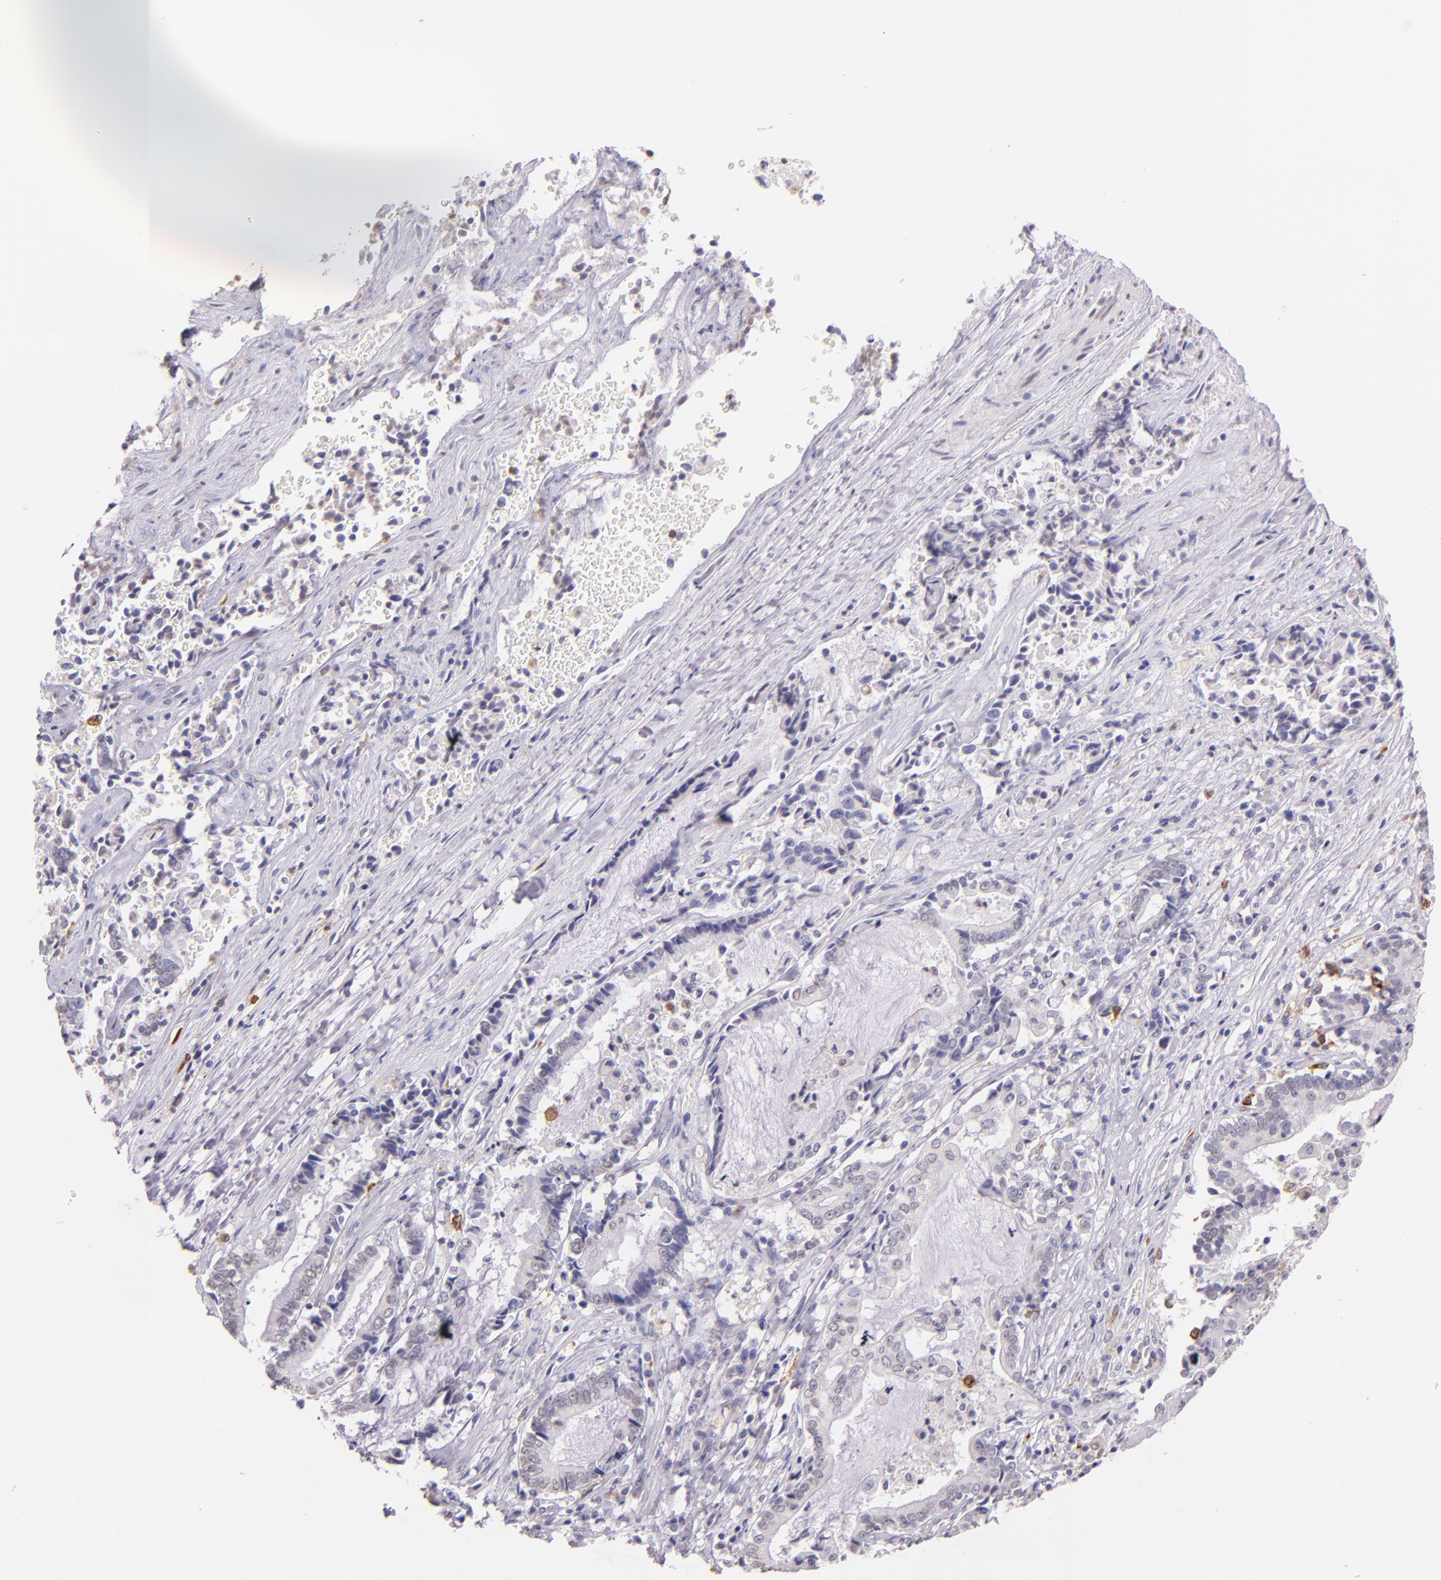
{"staining": {"intensity": "negative", "quantity": "none", "location": "none"}, "tissue": "liver cancer", "cell_type": "Tumor cells", "image_type": "cancer", "snomed": [{"axis": "morphology", "description": "Cholangiocarcinoma"}, {"axis": "topography", "description": "Liver"}], "caption": "This micrograph is of liver cancer stained with immunohistochemistry to label a protein in brown with the nuclei are counter-stained blue. There is no positivity in tumor cells. (Stains: DAB (3,3'-diaminobenzidine) immunohistochemistry with hematoxylin counter stain, Microscopy: brightfield microscopy at high magnification).", "gene": "RTN1", "patient": {"sex": "male", "age": 57}}